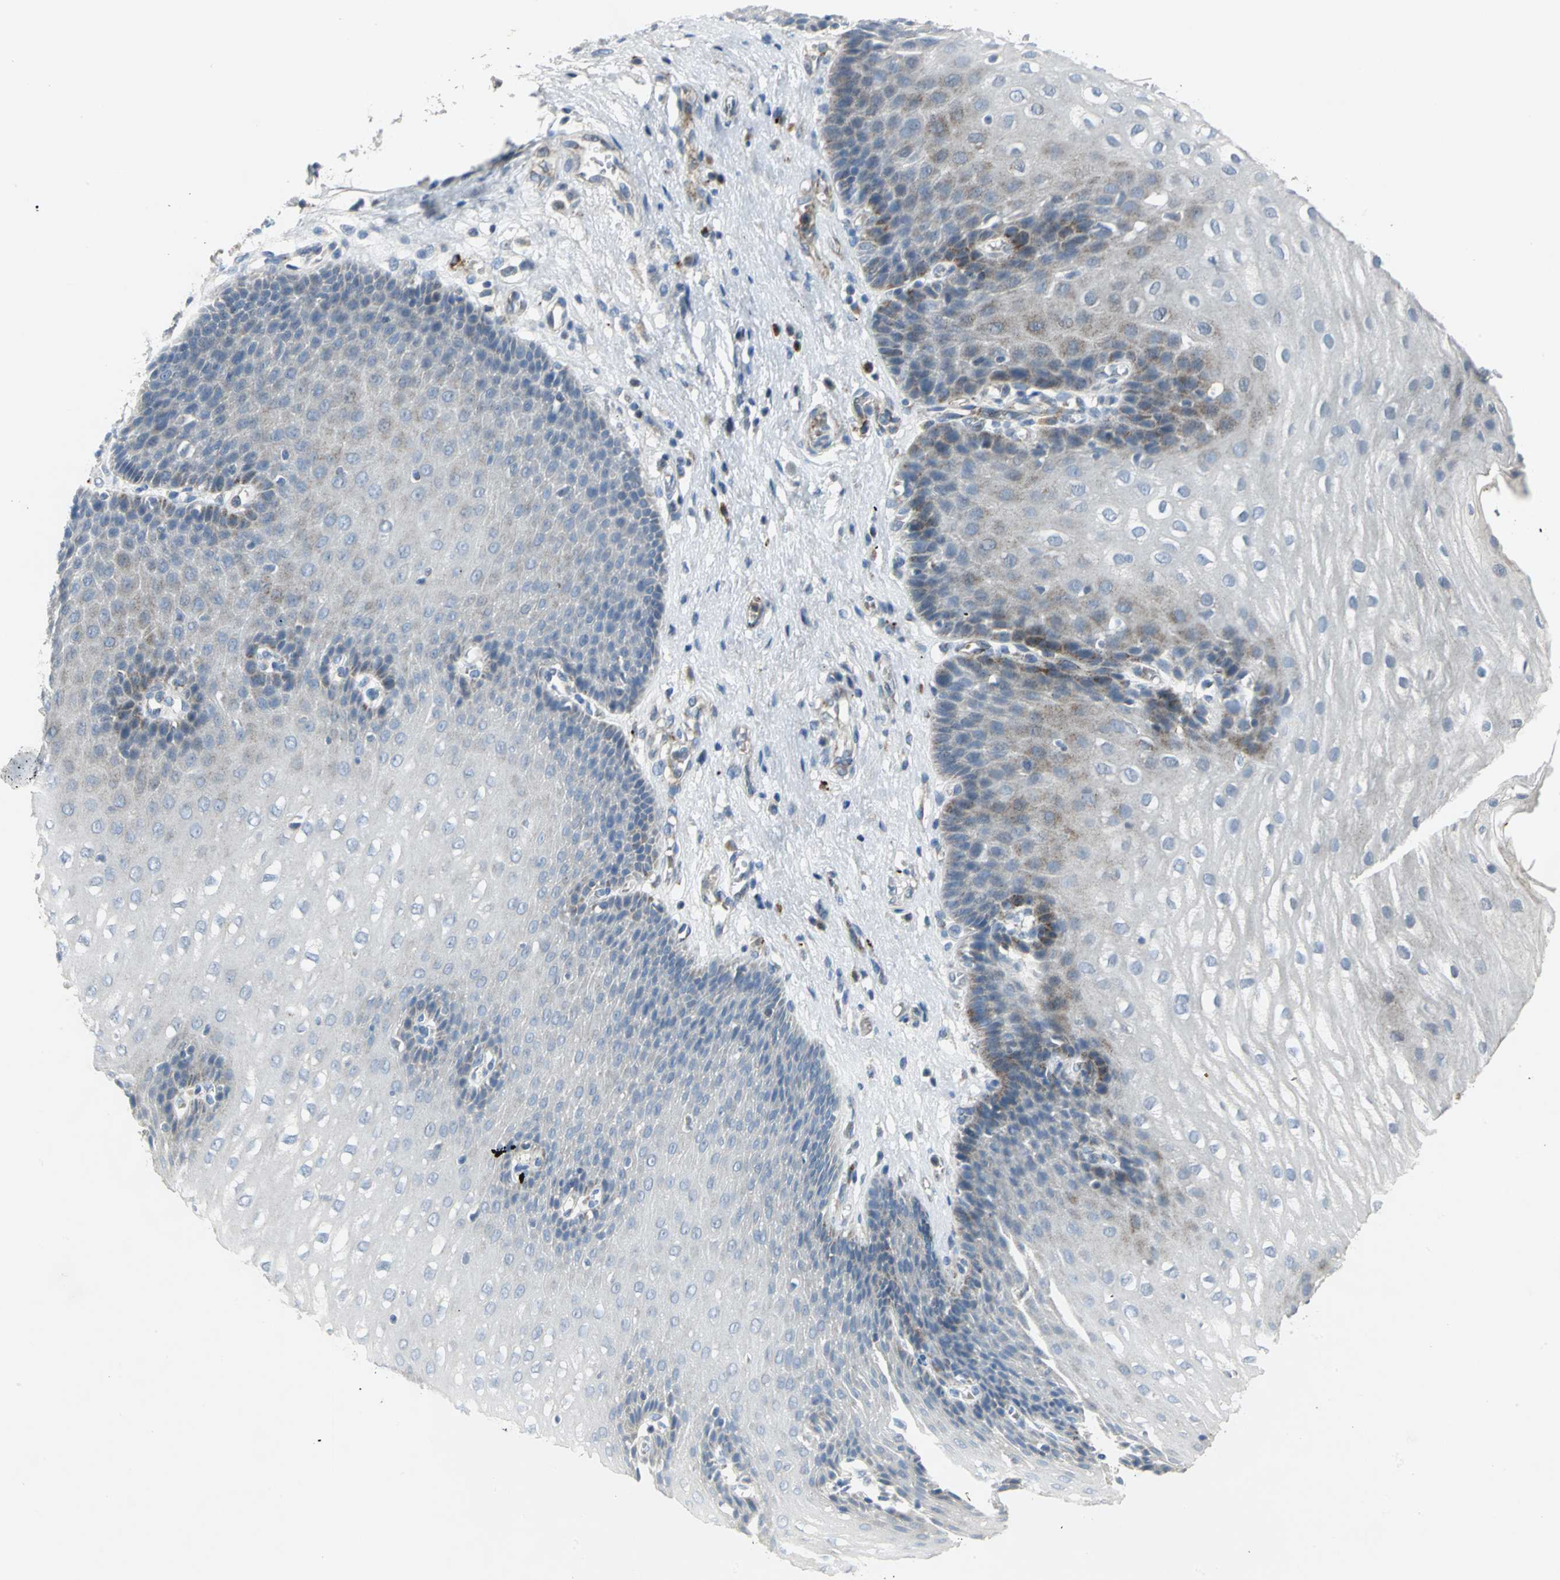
{"staining": {"intensity": "weak", "quantity": "<25%", "location": "cytoplasmic/membranous"}, "tissue": "esophagus", "cell_type": "Squamous epithelial cells", "image_type": "normal", "snomed": [{"axis": "morphology", "description": "Normal tissue, NOS"}, {"axis": "topography", "description": "Esophagus"}], "caption": "Micrograph shows no significant protein staining in squamous epithelial cells of normal esophagus.", "gene": "SPPL2B", "patient": {"sex": "male", "age": 48}}